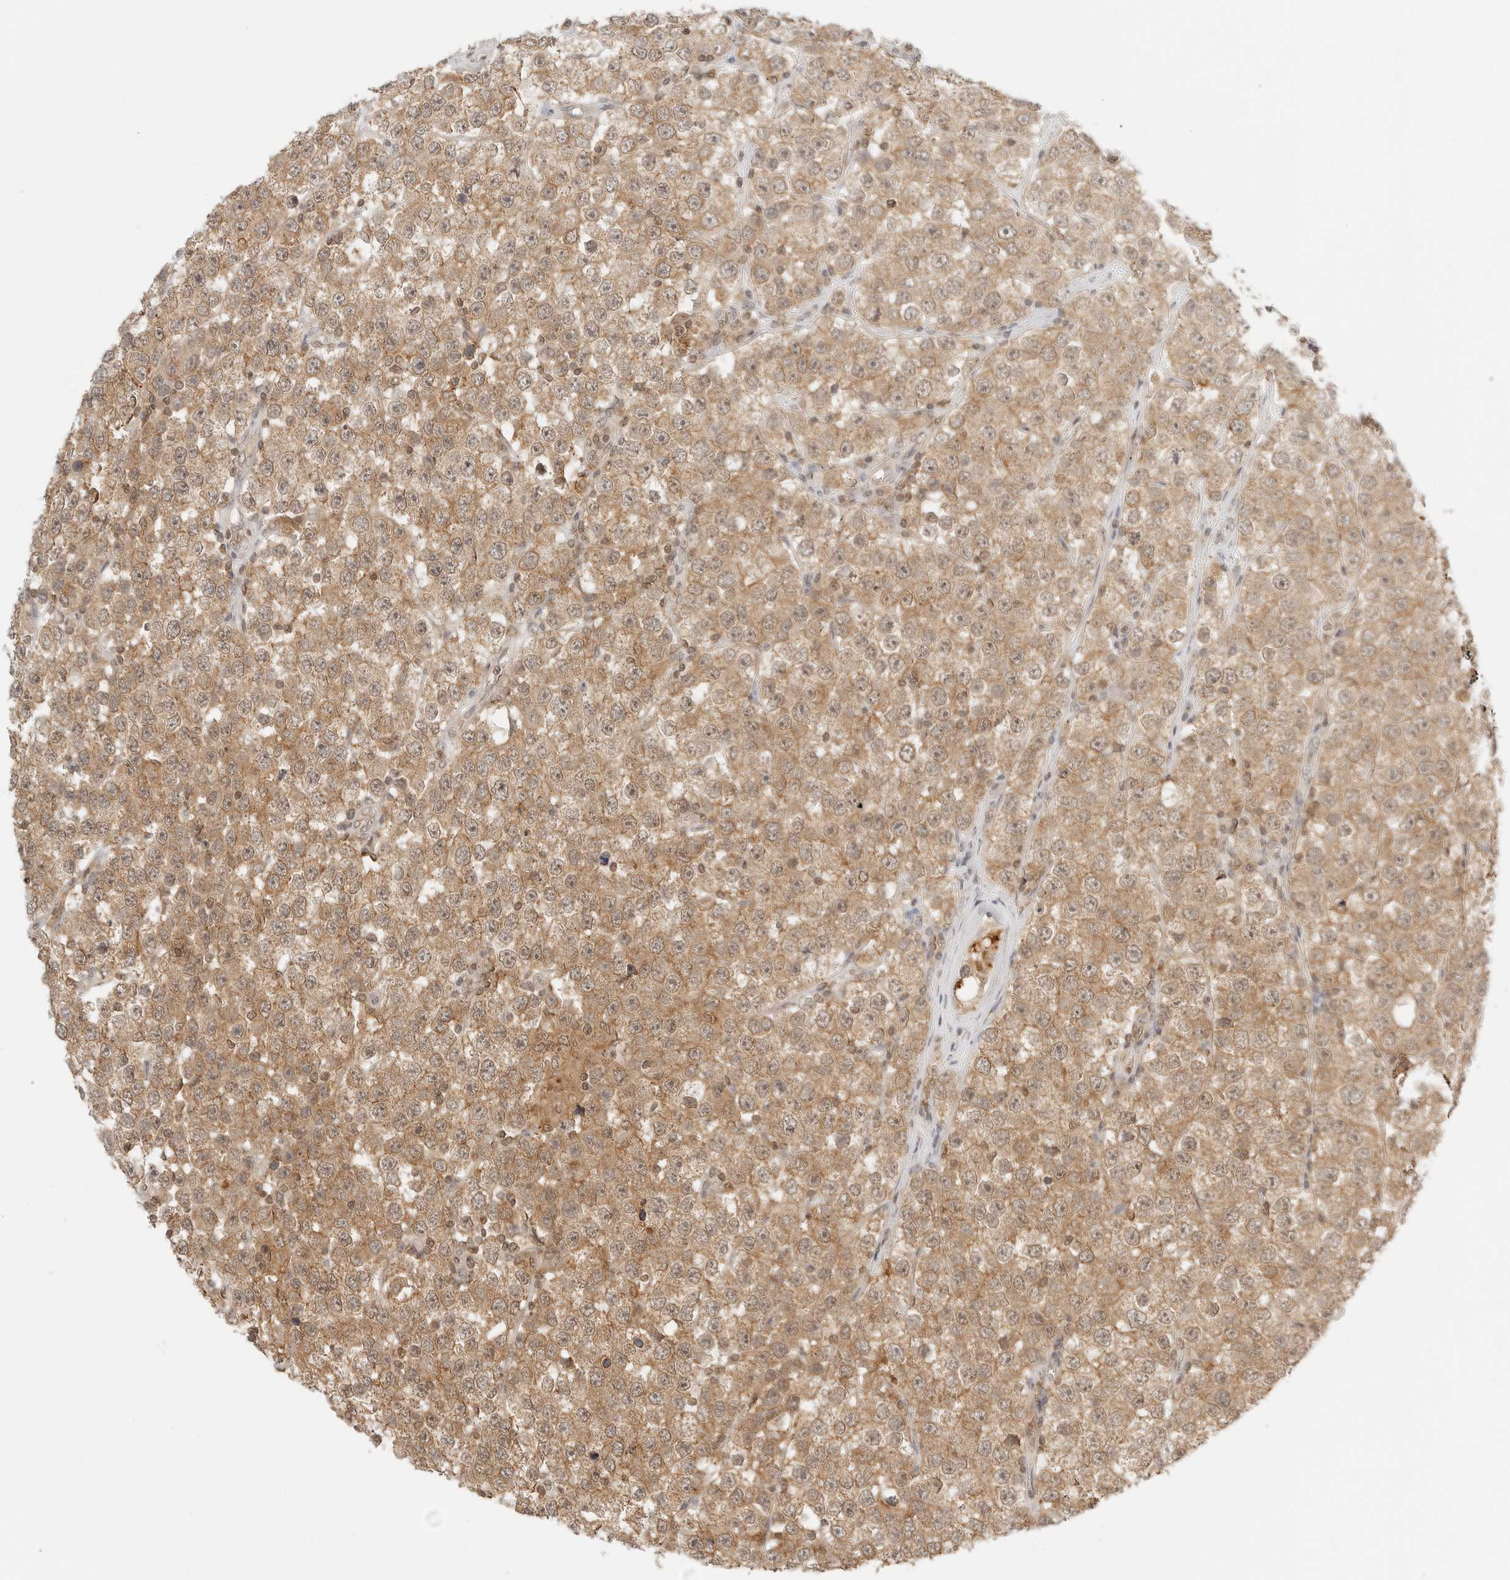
{"staining": {"intensity": "moderate", "quantity": ">75%", "location": "cytoplasmic/membranous"}, "tissue": "testis cancer", "cell_type": "Tumor cells", "image_type": "cancer", "snomed": [{"axis": "morphology", "description": "Seminoma, NOS"}, {"axis": "topography", "description": "Testis"}], "caption": "Testis cancer tissue shows moderate cytoplasmic/membranous positivity in about >75% of tumor cells, visualized by immunohistochemistry.", "gene": "EPHA1", "patient": {"sex": "male", "age": 28}}